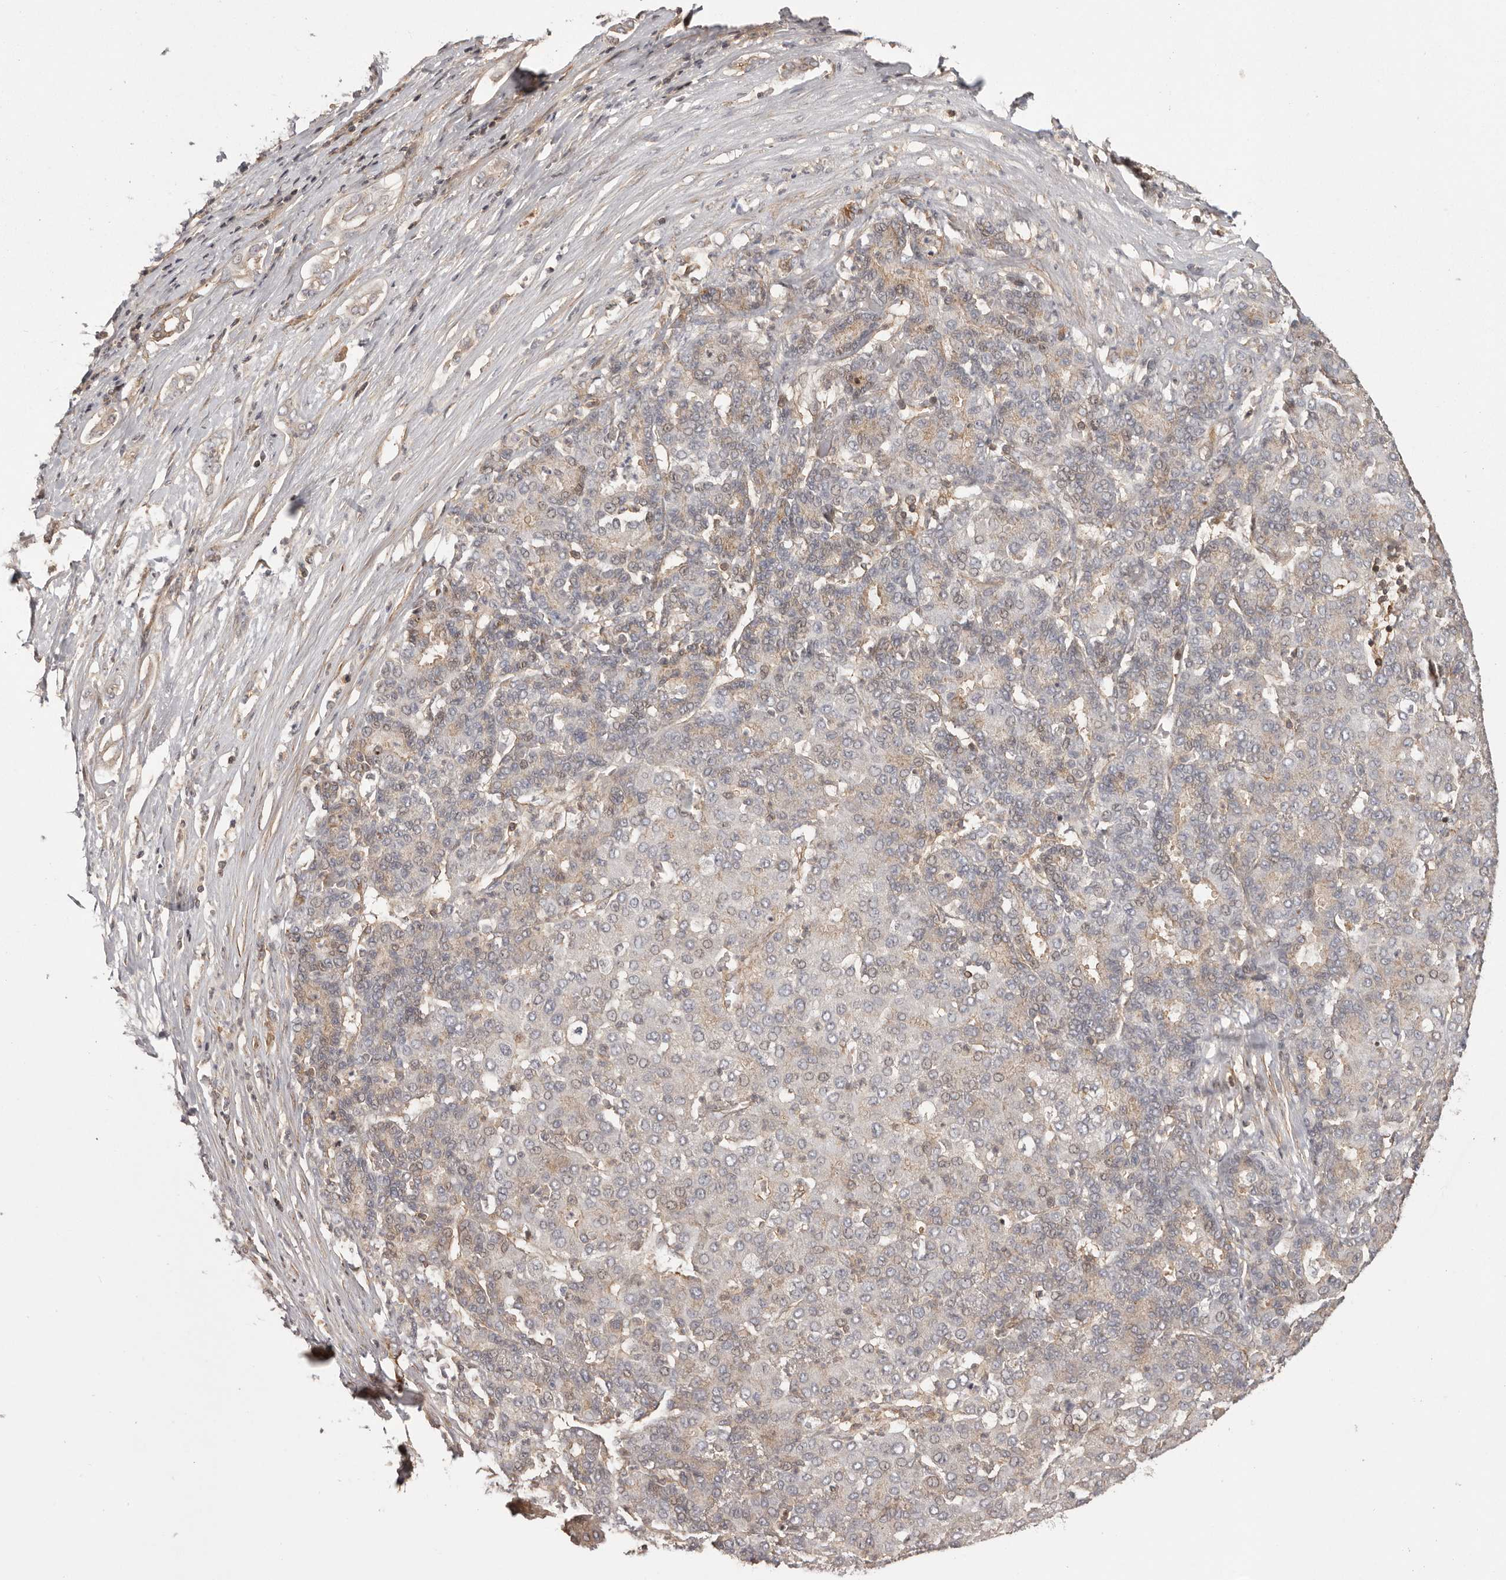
{"staining": {"intensity": "negative", "quantity": "none", "location": "none"}, "tissue": "liver cancer", "cell_type": "Tumor cells", "image_type": "cancer", "snomed": [{"axis": "morphology", "description": "Carcinoma, Hepatocellular, NOS"}, {"axis": "topography", "description": "Liver"}], "caption": "Tumor cells are negative for brown protein staining in hepatocellular carcinoma (liver). (Stains: DAB (3,3'-diaminobenzidine) immunohistochemistry with hematoxylin counter stain, Microscopy: brightfield microscopy at high magnification).", "gene": "NFKBIA", "patient": {"sex": "male", "age": 65}}